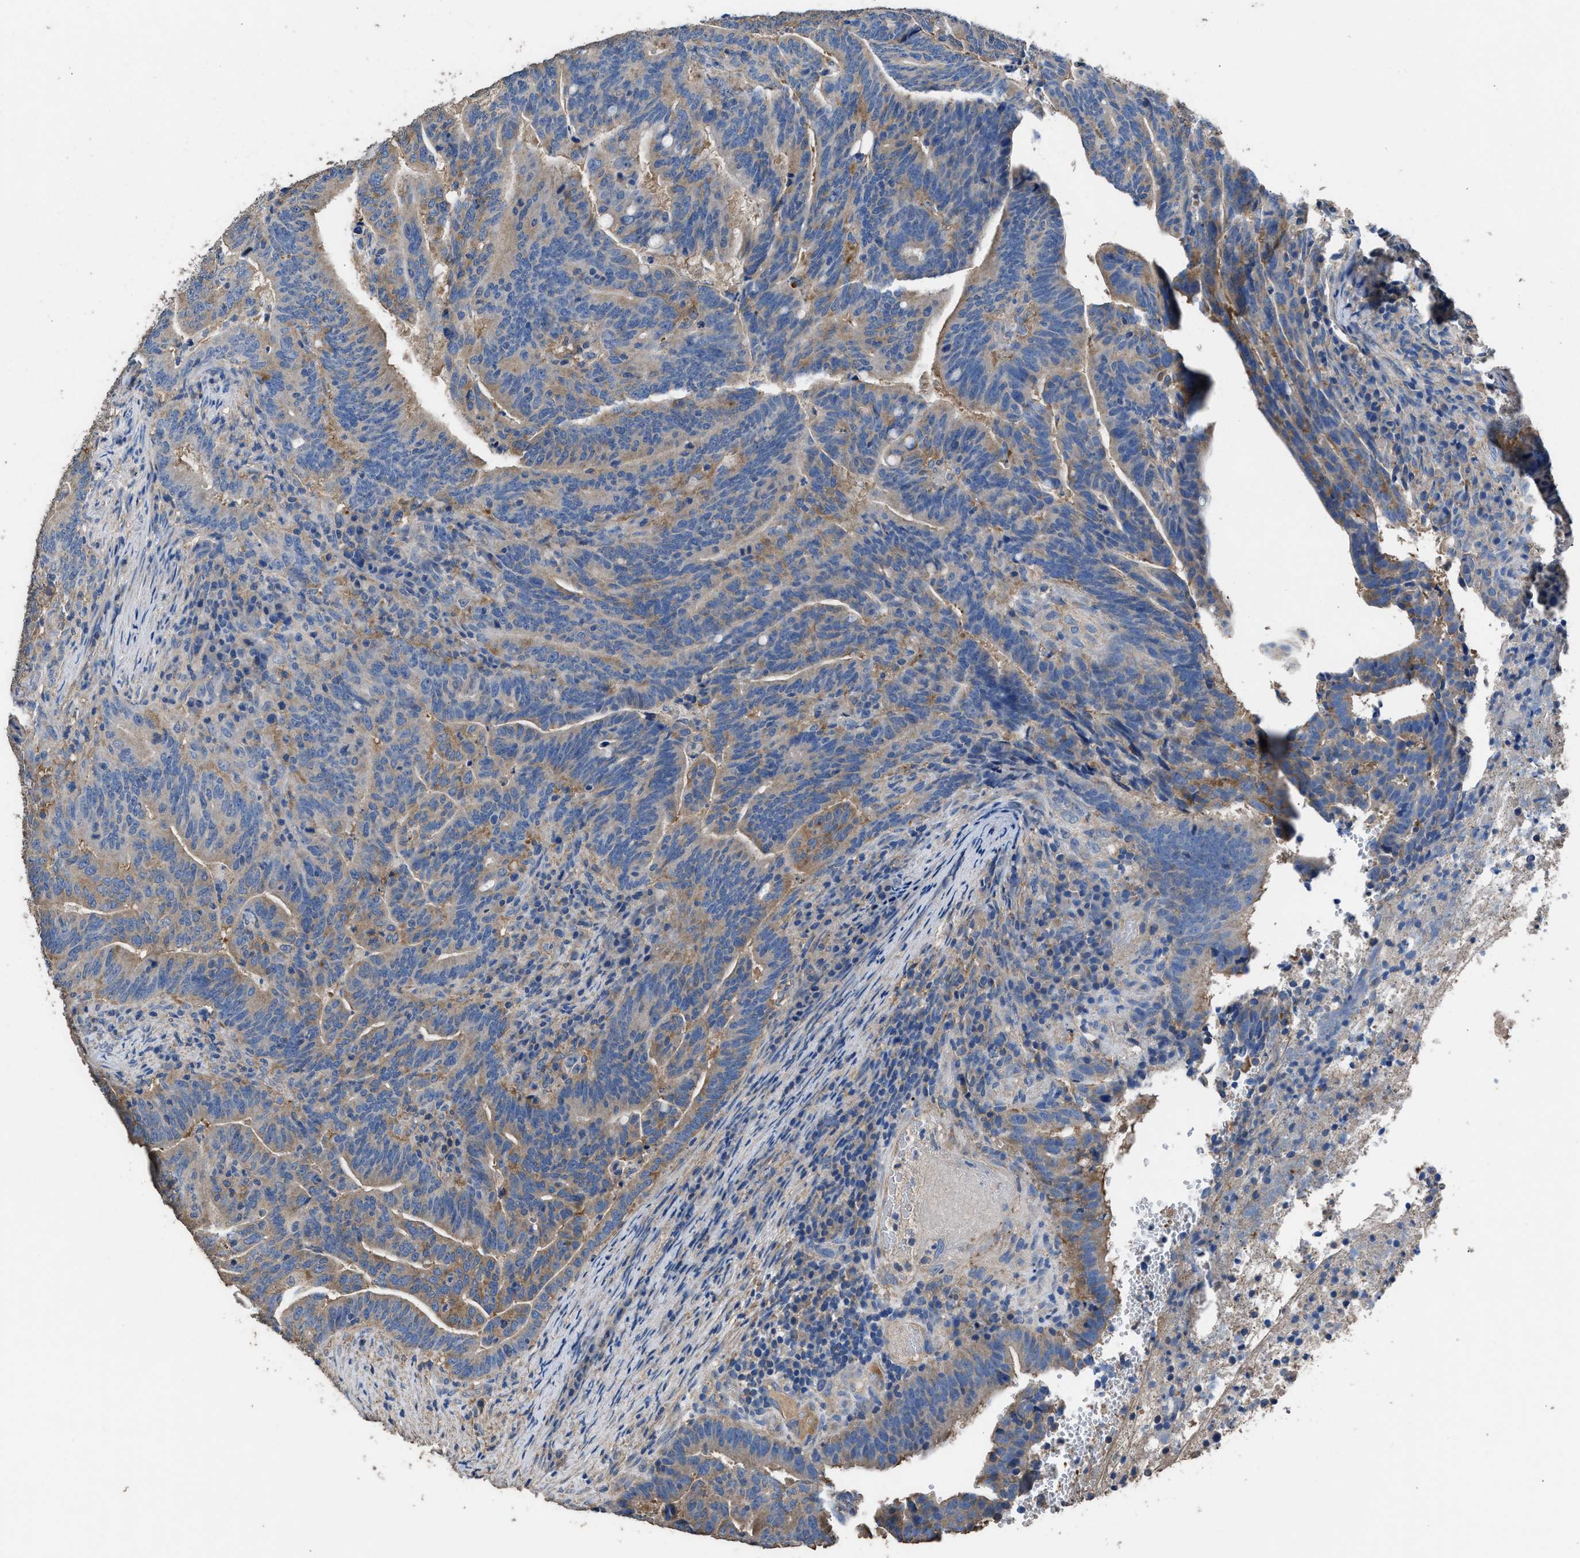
{"staining": {"intensity": "weak", "quantity": "25%-75%", "location": "cytoplasmic/membranous"}, "tissue": "colorectal cancer", "cell_type": "Tumor cells", "image_type": "cancer", "snomed": [{"axis": "morphology", "description": "Adenocarcinoma, NOS"}, {"axis": "topography", "description": "Colon"}], "caption": "IHC staining of colorectal cancer (adenocarcinoma), which shows low levels of weak cytoplasmic/membranous staining in approximately 25%-75% of tumor cells indicating weak cytoplasmic/membranous protein staining. The staining was performed using DAB (brown) for protein detection and nuclei were counterstained in hematoxylin (blue).", "gene": "ITSN1", "patient": {"sex": "female", "age": 66}}